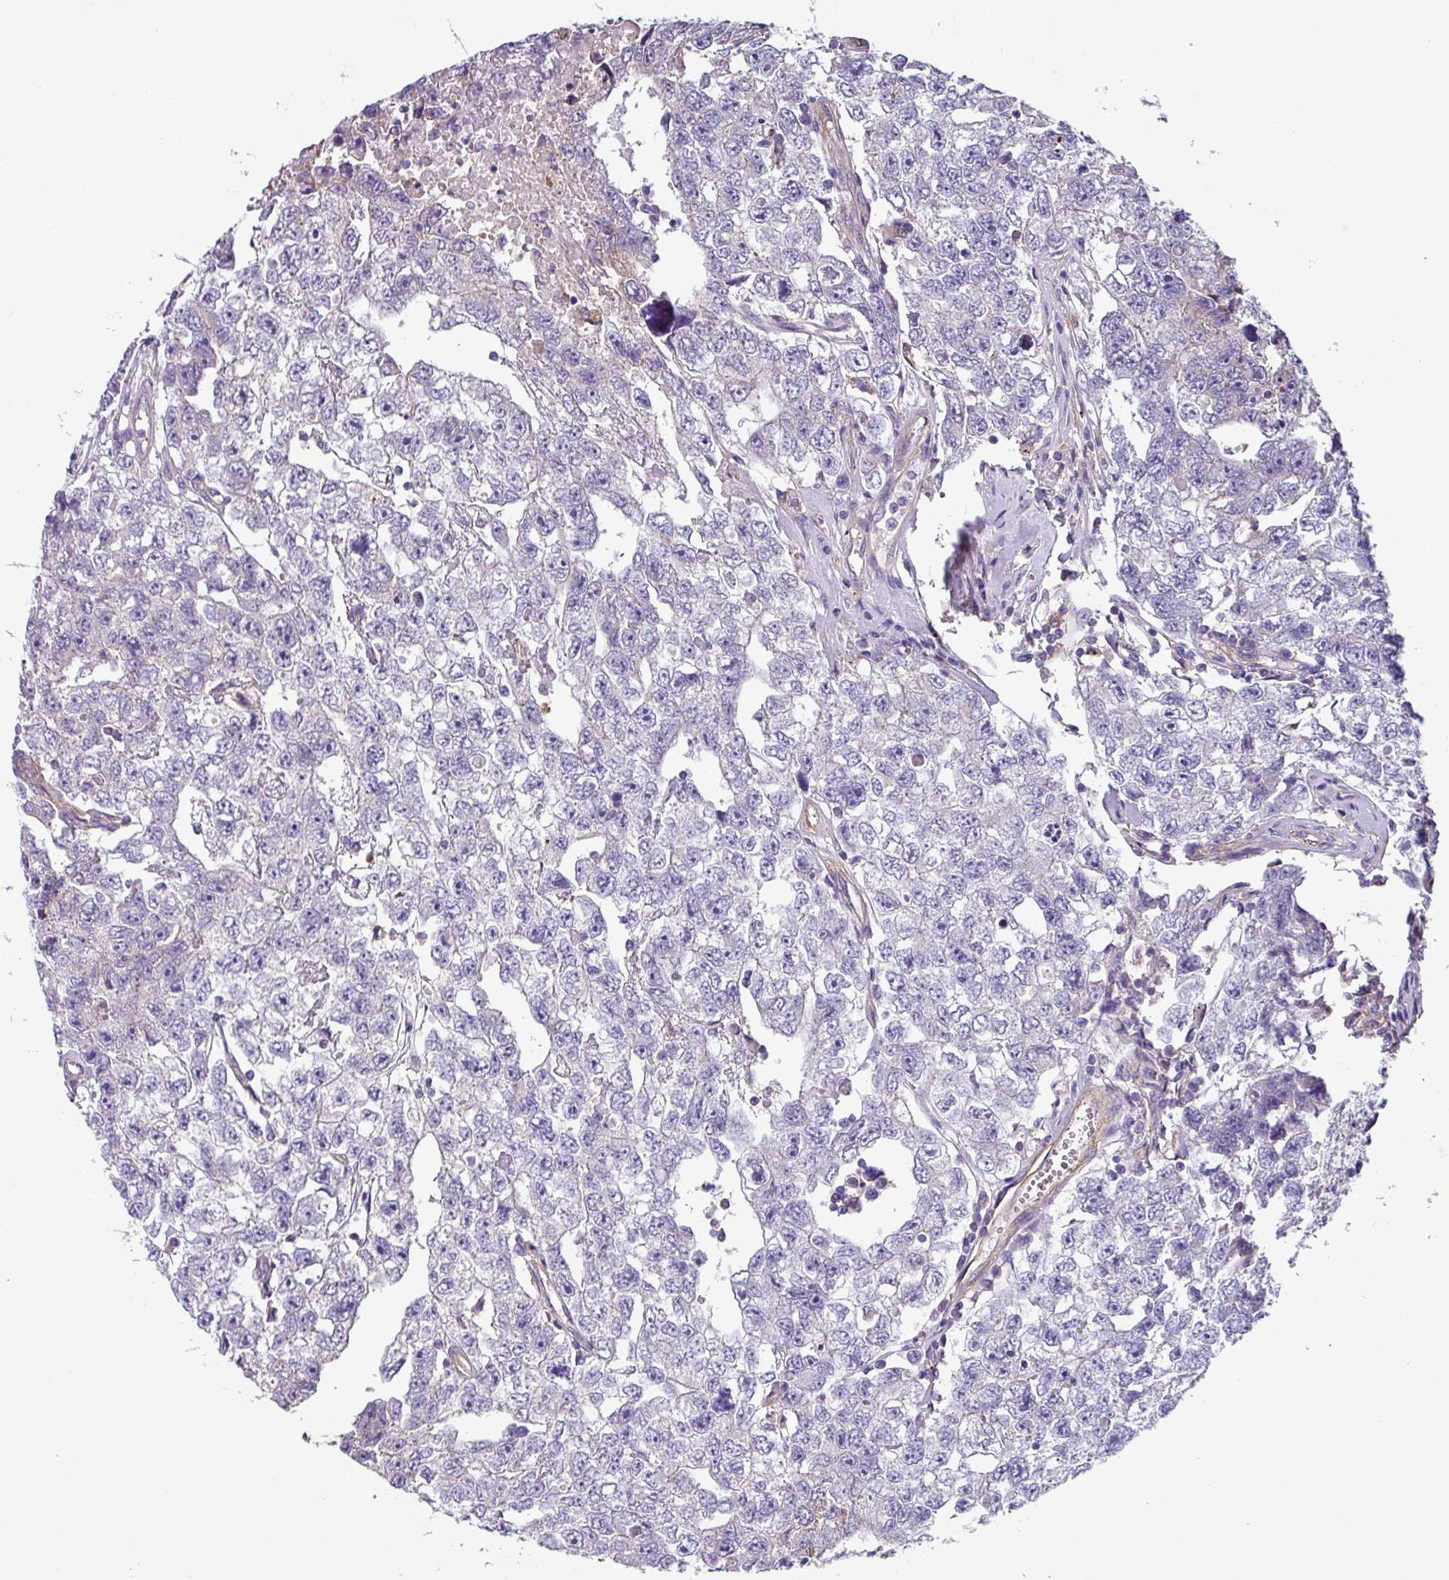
{"staining": {"intensity": "negative", "quantity": "none", "location": "none"}, "tissue": "testis cancer", "cell_type": "Tumor cells", "image_type": "cancer", "snomed": [{"axis": "morphology", "description": "Carcinoma, Embryonal, NOS"}, {"axis": "topography", "description": "Testis"}], "caption": "Human testis embryonal carcinoma stained for a protein using immunohistochemistry (IHC) demonstrates no staining in tumor cells.", "gene": "SLC23A2", "patient": {"sex": "male", "age": 22}}